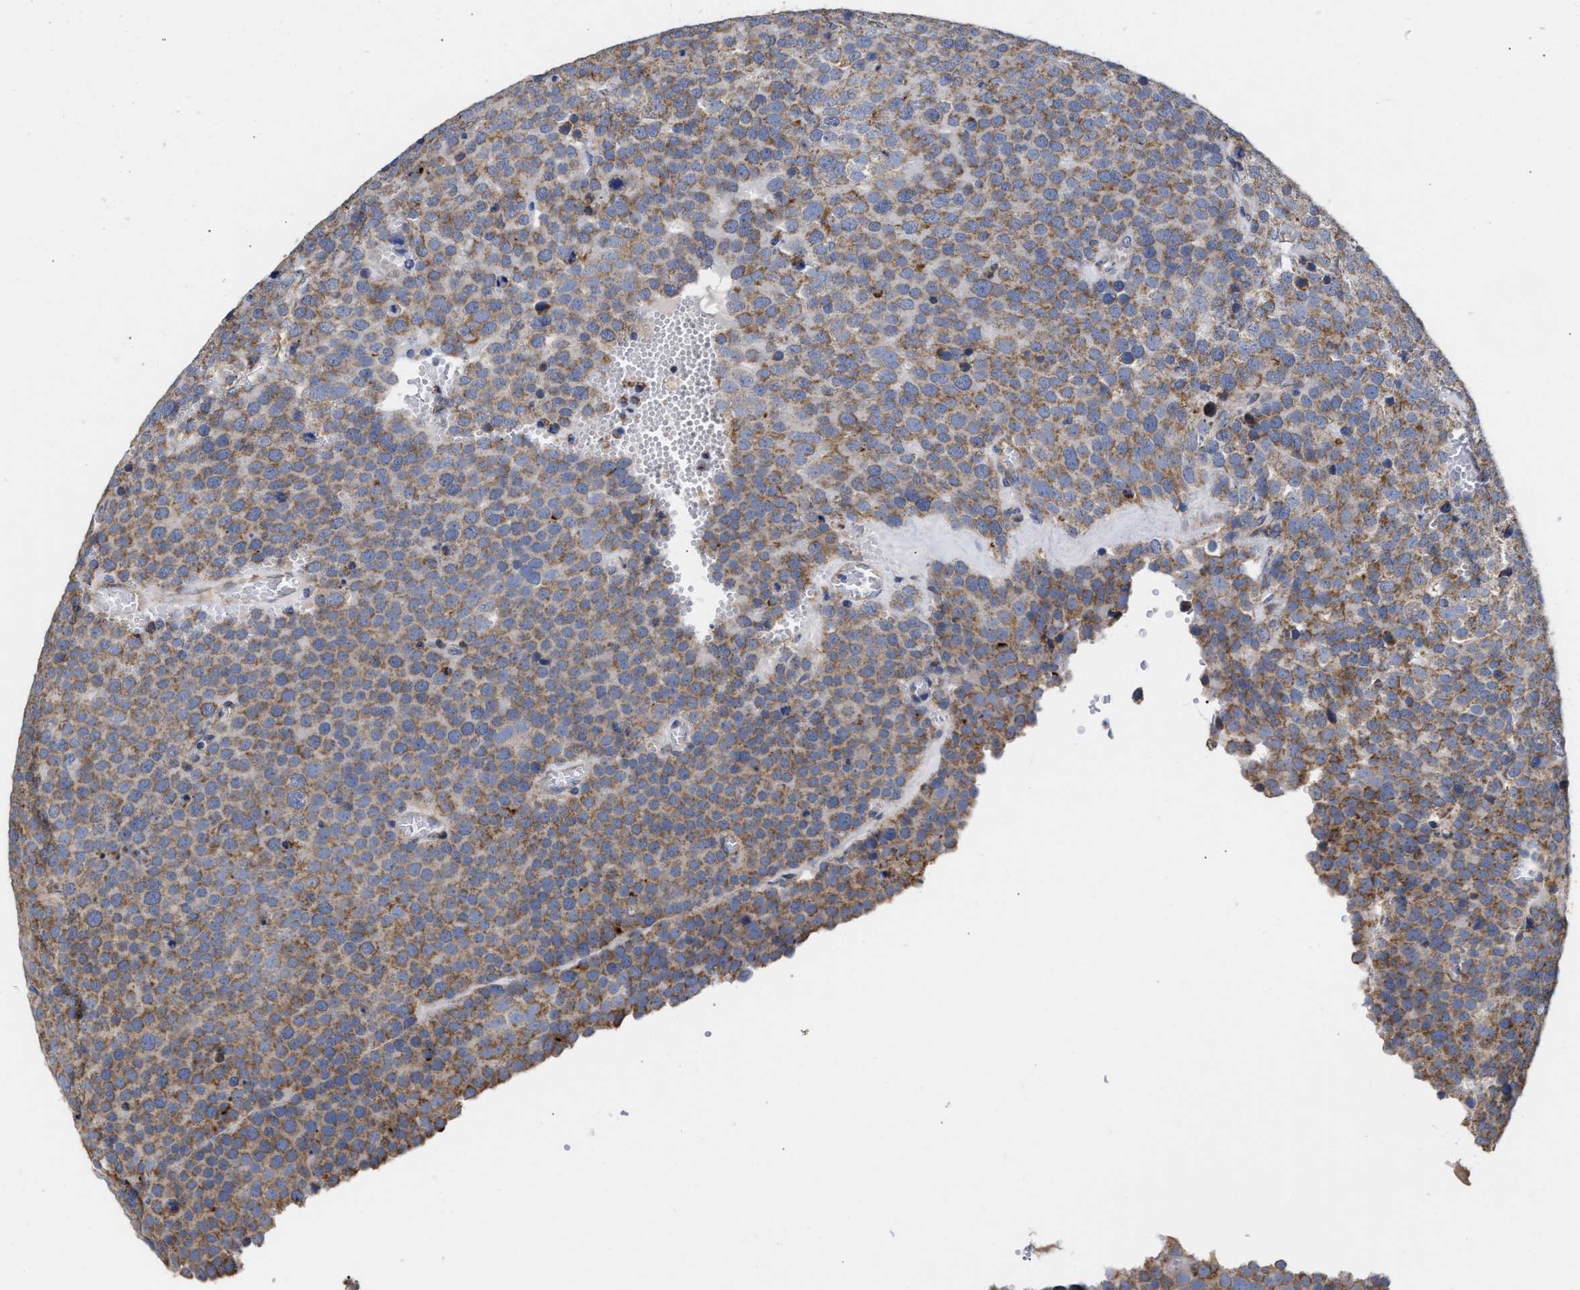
{"staining": {"intensity": "moderate", "quantity": ">75%", "location": "cytoplasmic/membranous"}, "tissue": "testis cancer", "cell_type": "Tumor cells", "image_type": "cancer", "snomed": [{"axis": "morphology", "description": "Normal tissue, NOS"}, {"axis": "morphology", "description": "Seminoma, NOS"}, {"axis": "topography", "description": "Testis"}], "caption": "Immunohistochemistry (DAB (3,3'-diaminobenzidine)) staining of human testis cancer (seminoma) exhibits moderate cytoplasmic/membranous protein staining in about >75% of tumor cells.", "gene": "MALSU1", "patient": {"sex": "male", "age": 71}}